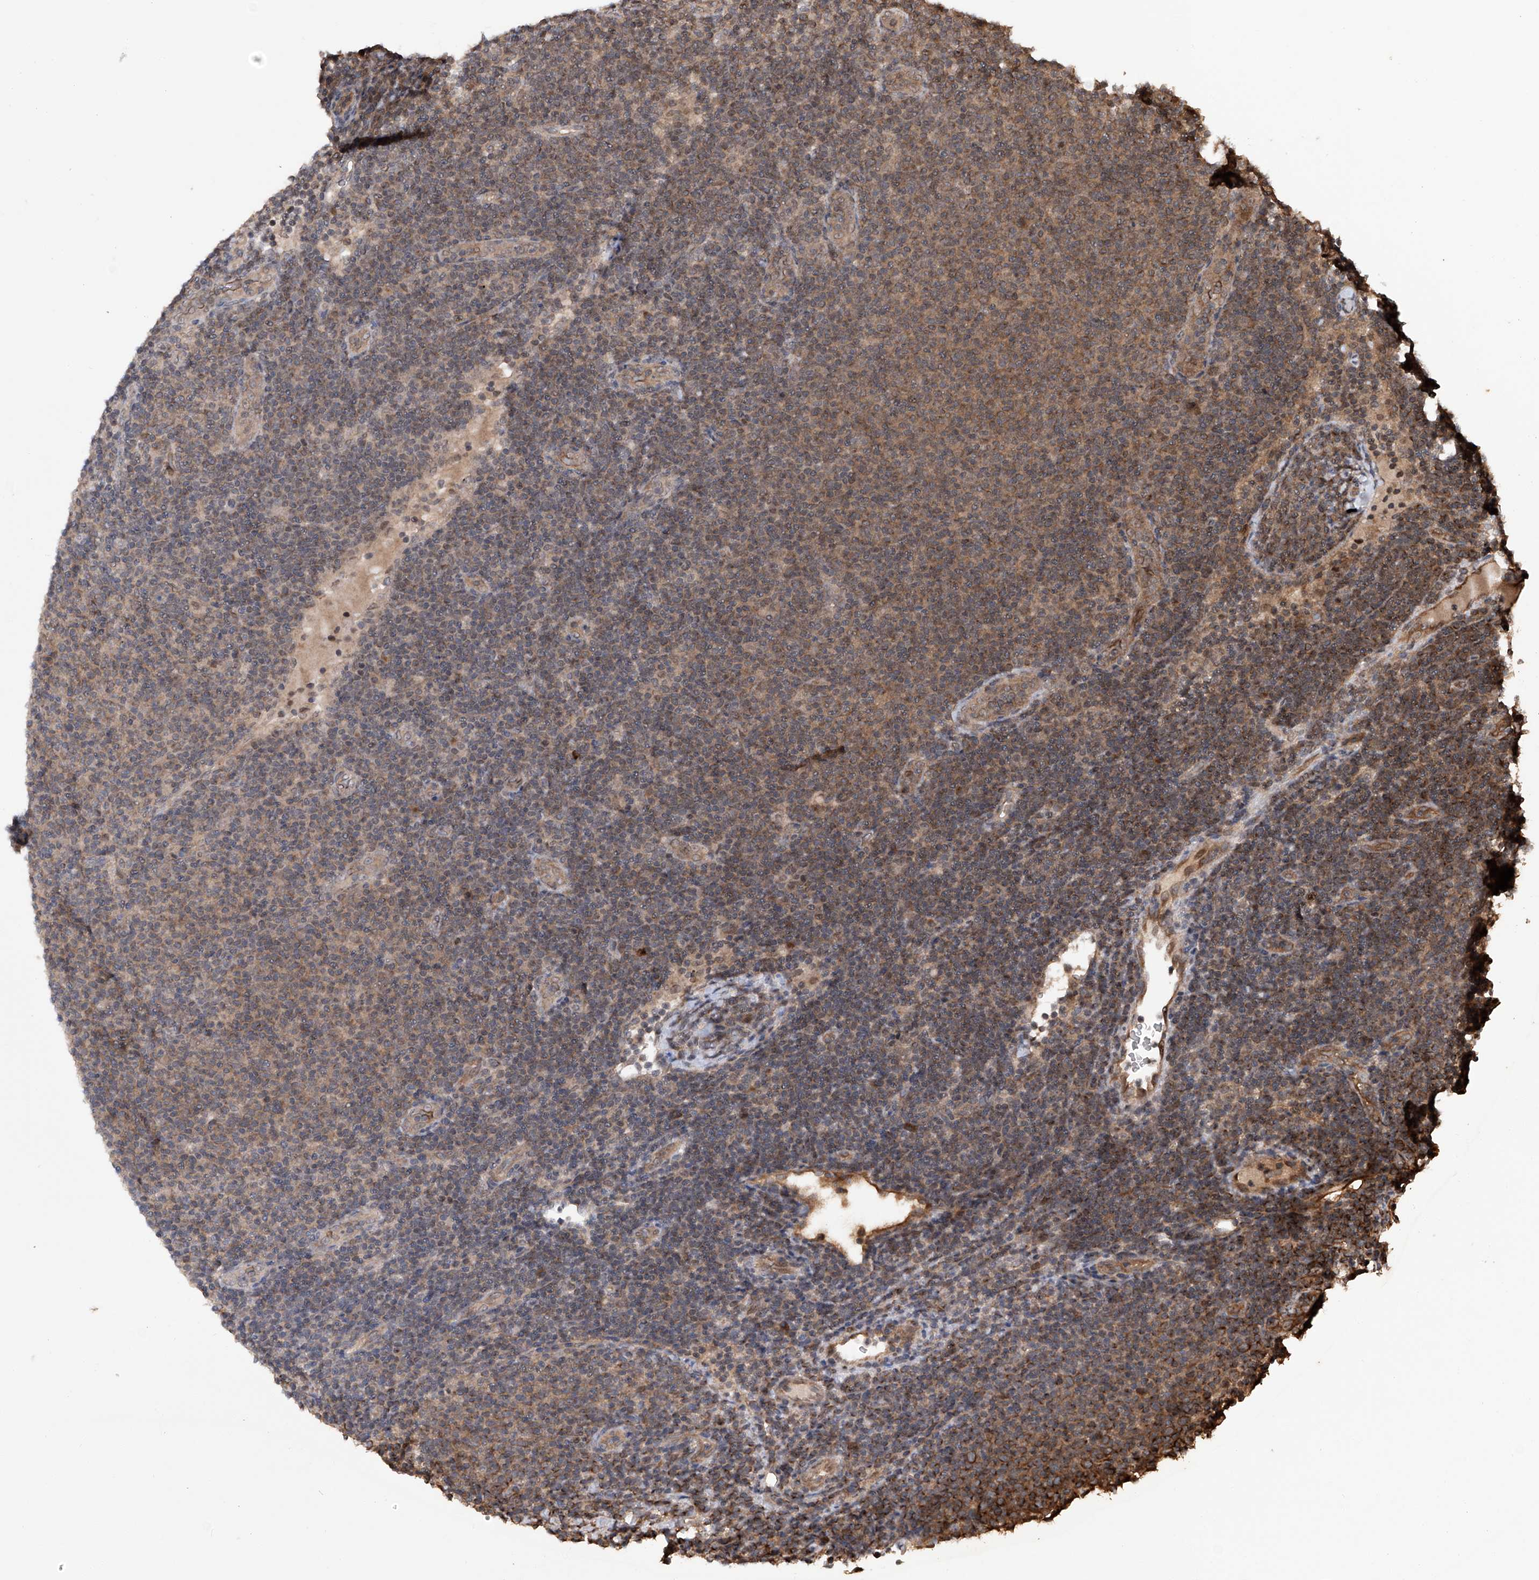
{"staining": {"intensity": "moderate", "quantity": "25%-75%", "location": "cytoplasmic/membranous"}, "tissue": "lymphoma", "cell_type": "Tumor cells", "image_type": "cancer", "snomed": [{"axis": "morphology", "description": "Malignant lymphoma, non-Hodgkin's type, Low grade"}, {"axis": "topography", "description": "Lymph node"}], "caption": "A micrograph of malignant lymphoma, non-Hodgkin's type (low-grade) stained for a protein demonstrates moderate cytoplasmic/membranous brown staining in tumor cells.", "gene": "LYSMD4", "patient": {"sex": "male", "age": 66}}